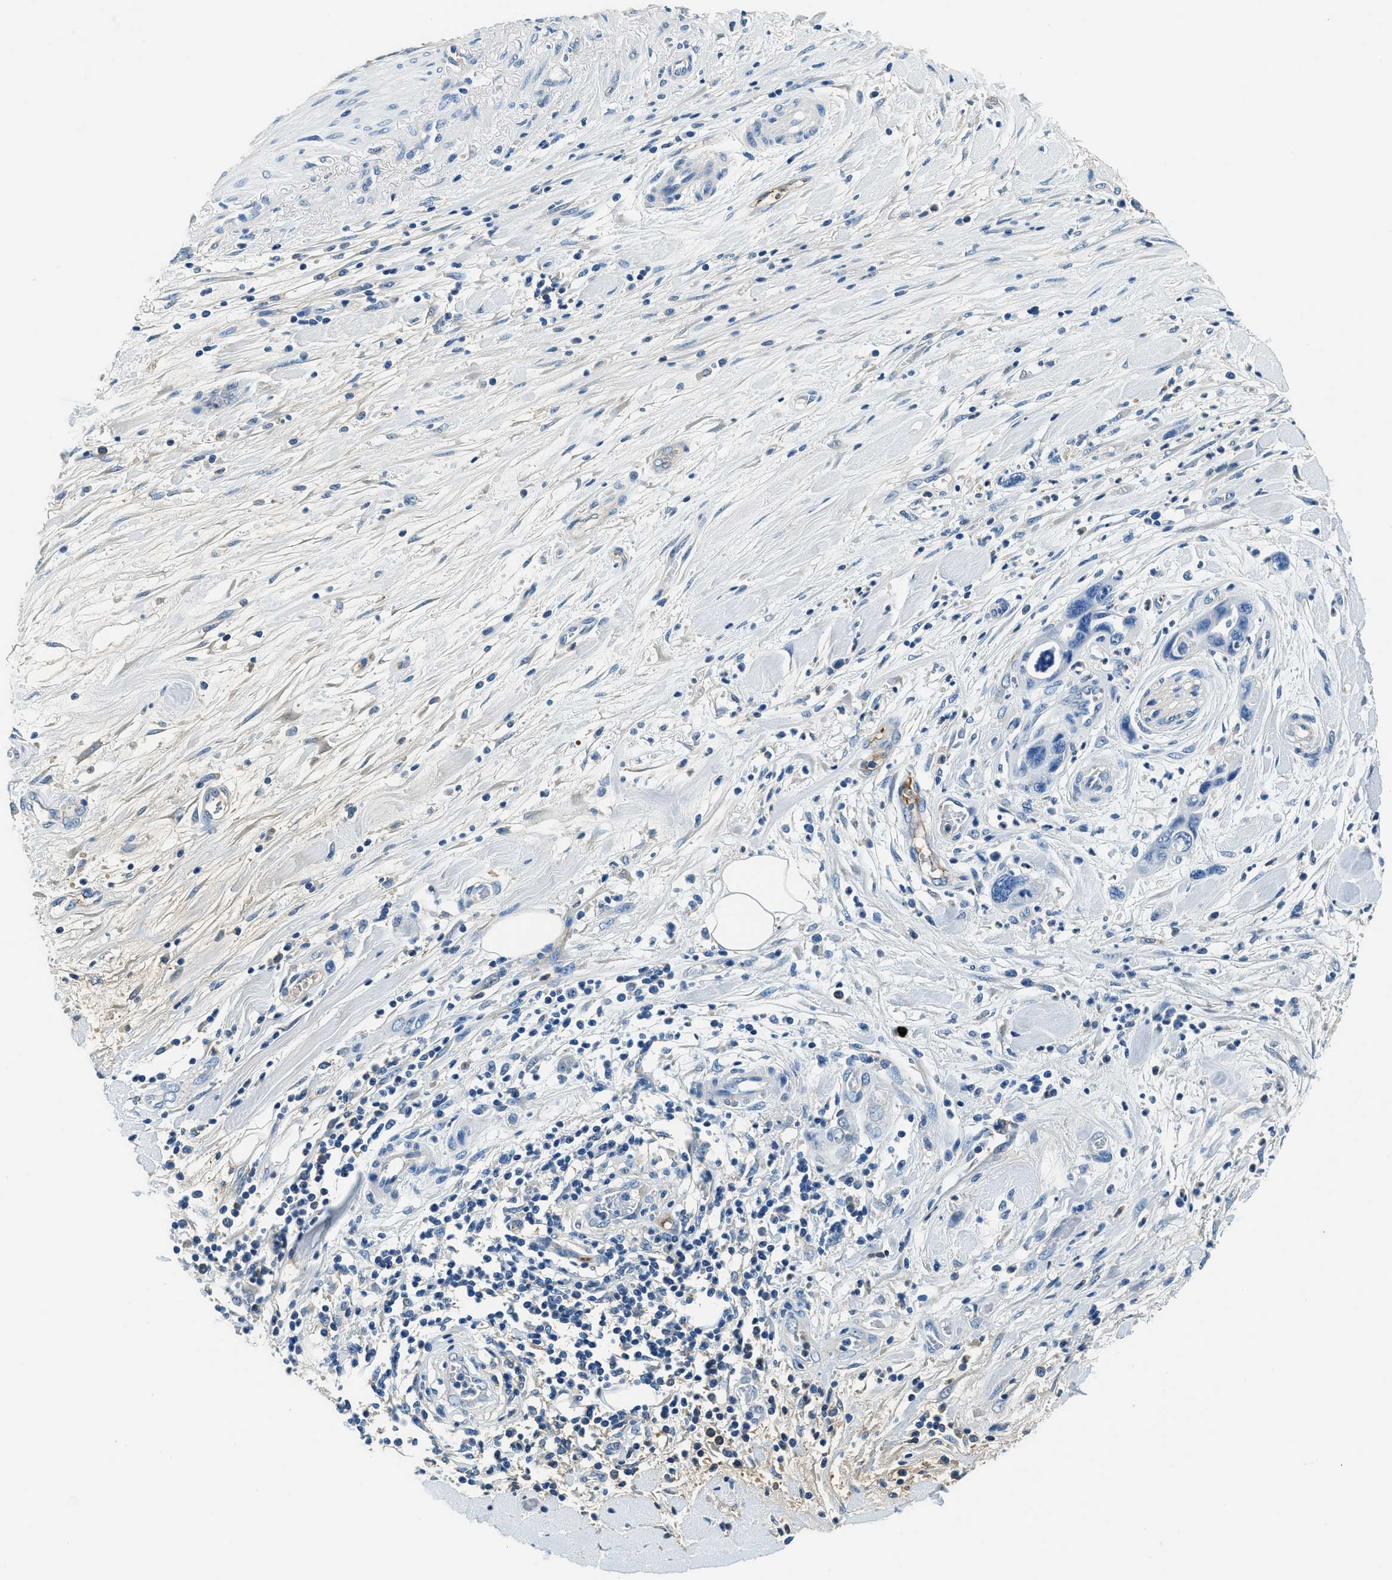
{"staining": {"intensity": "negative", "quantity": "none", "location": "none"}, "tissue": "pancreatic cancer", "cell_type": "Tumor cells", "image_type": "cancer", "snomed": [{"axis": "morphology", "description": "Adenocarcinoma, NOS"}, {"axis": "topography", "description": "Pancreas"}], "caption": "Pancreatic adenocarcinoma stained for a protein using immunohistochemistry demonstrates no staining tumor cells.", "gene": "TMEM186", "patient": {"sex": "female", "age": 70}}